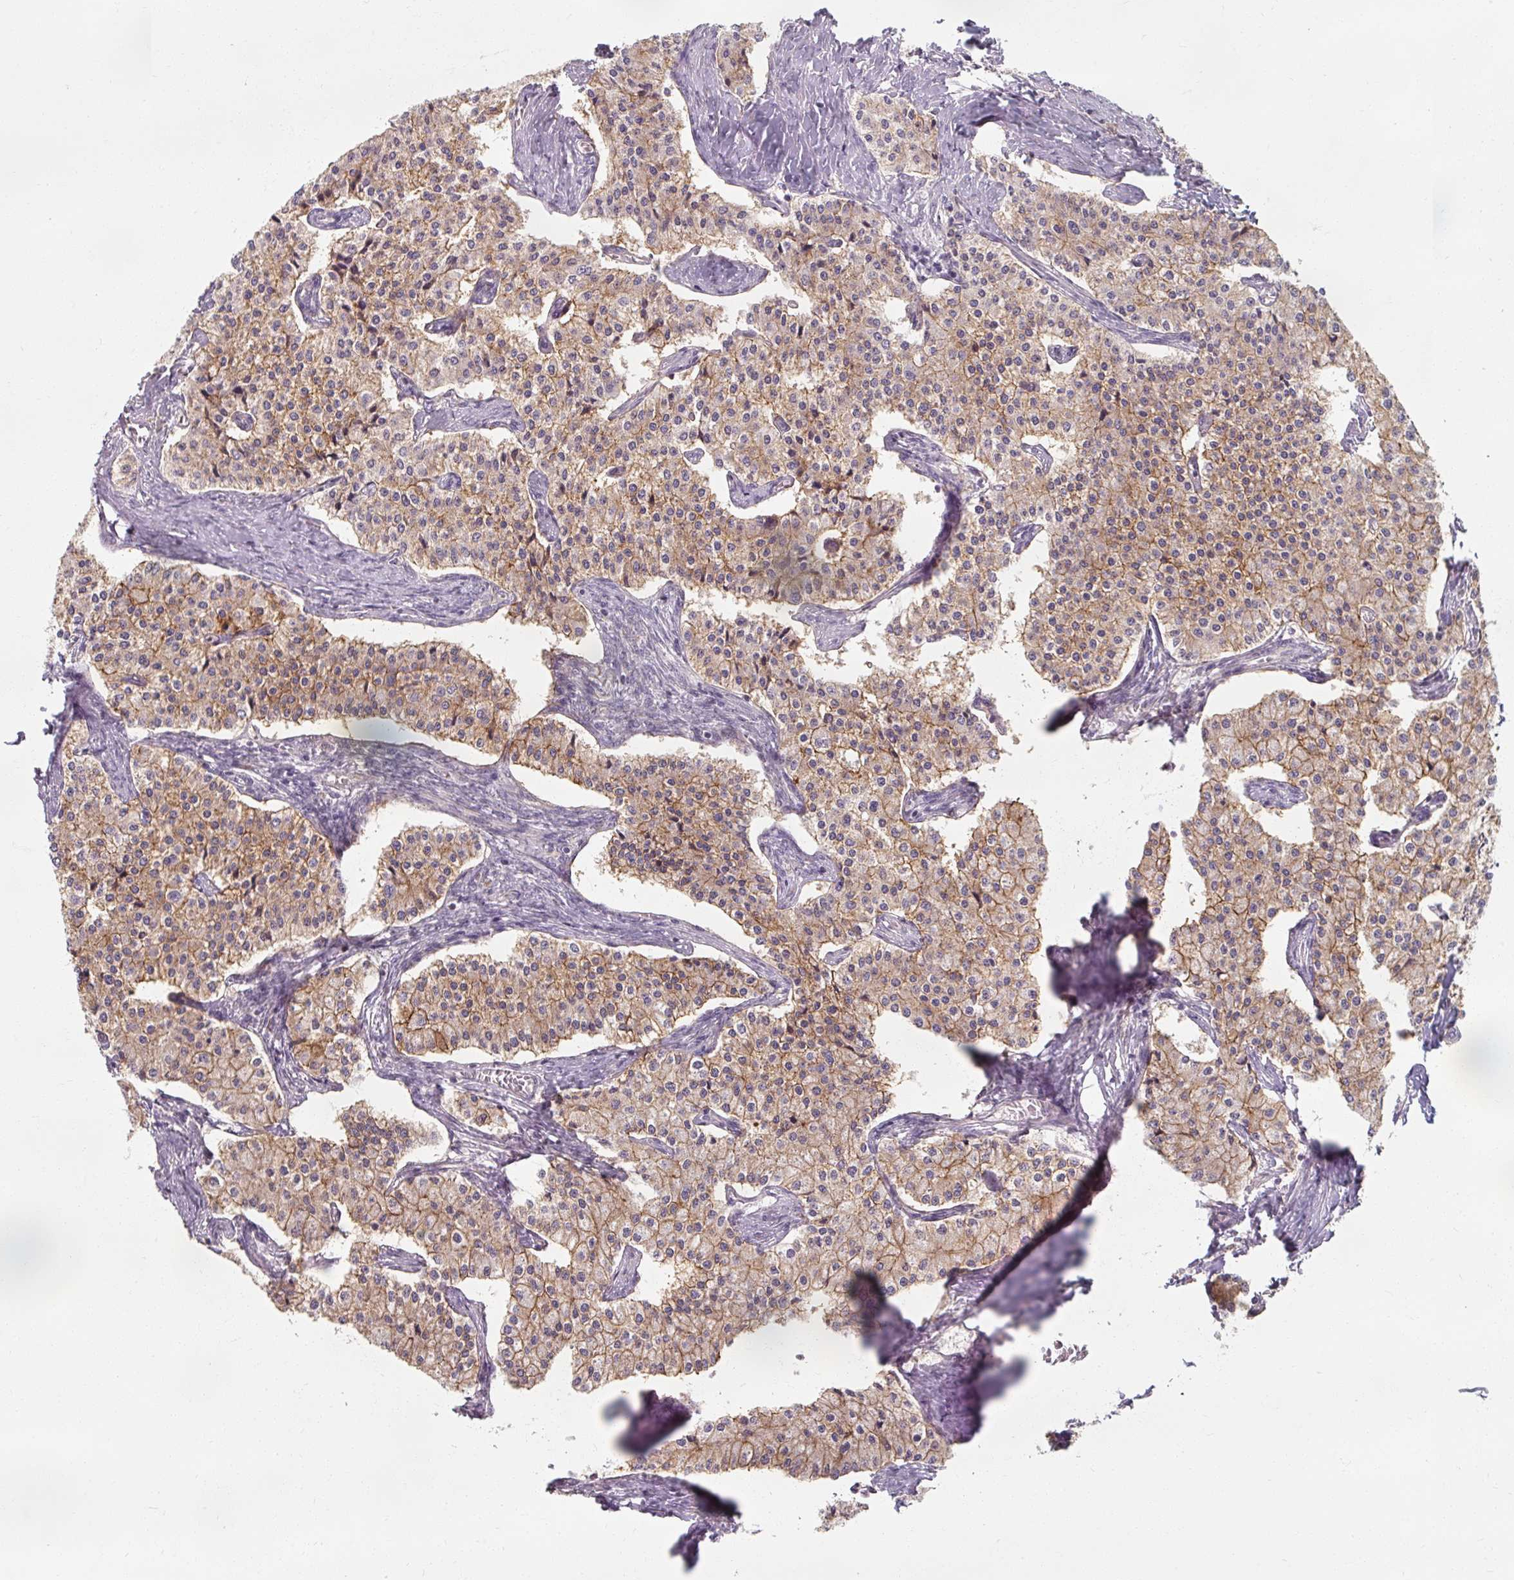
{"staining": {"intensity": "moderate", "quantity": ">75%", "location": "cytoplasmic/membranous"}, "tissue": "carcinoid", "cell_type": "Tumor cells", "image_type": "cancer", "snomed": [{"axis": "morphology", "description": "Carcinoid, malignant, NOS"}, {"axis": "topography", "description": "Colon"}], "caption": "A brown stain highlights moderate cytoplasmic/membranous staining of a protein in human carcinoid tumor cells.", "gene": "TSEN54", "patient": {"sex": "female", "age": 52}}